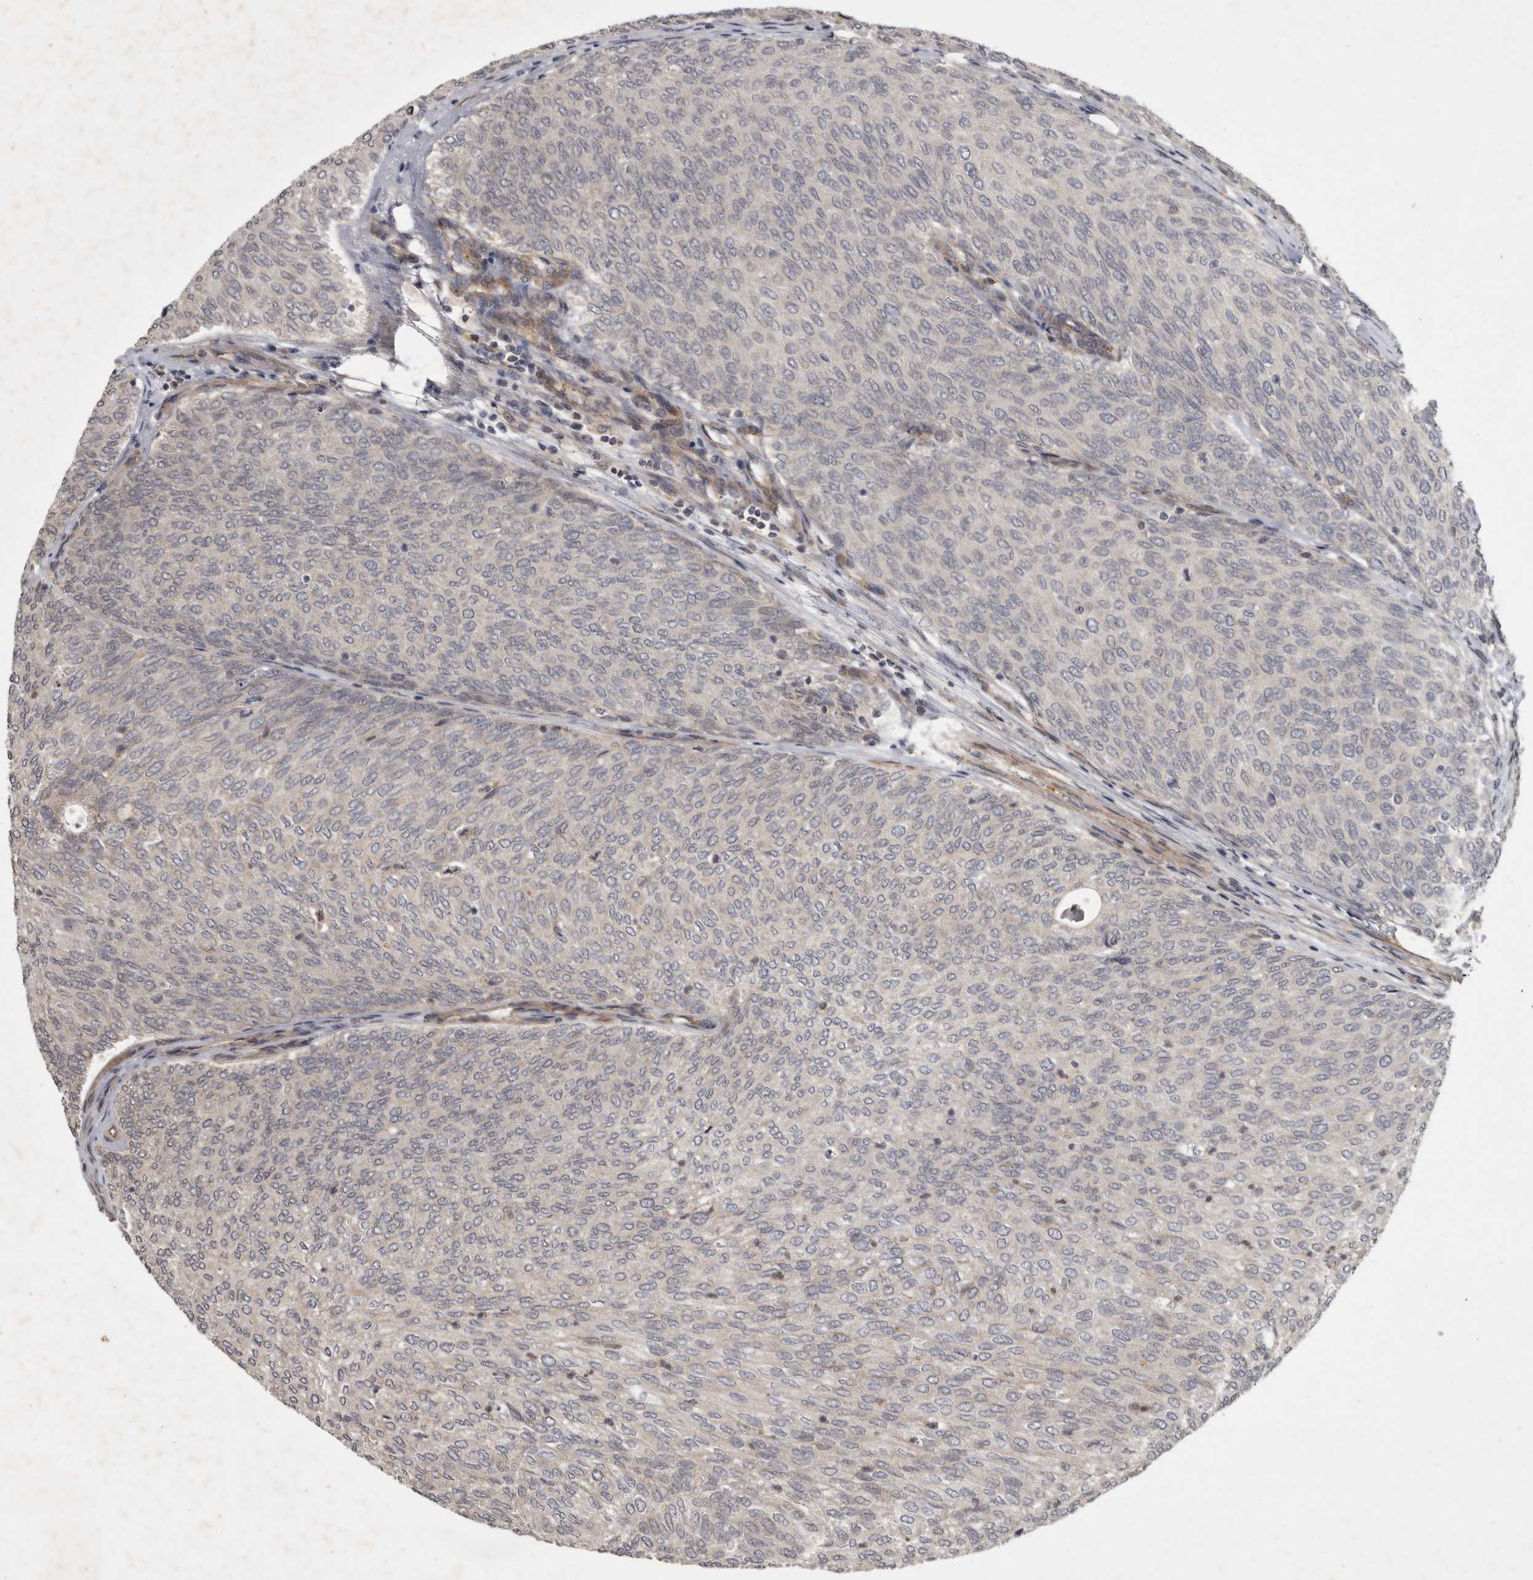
{"staining": {"intensity": "negative", "quantity": "none", "location": "none"}, "tissue": "urothelial cancer", "cell_type": "Tumor cells", "image_type": "cancer", "snomed": [{"axis": "morphology", "description": "Urothelial carcinoma, Low grade"}, {"axis": "topography", "description": "Urinary bladder"}], "caption": "Immunohistochemistry (IHC) micrograph of urothelial carcinoma (low-grade) stained for a protein (brown), which reveals no positivity in tumor cells.", "gene": "DNAJC28", "patient": {"sex": "female", "age": 79}}